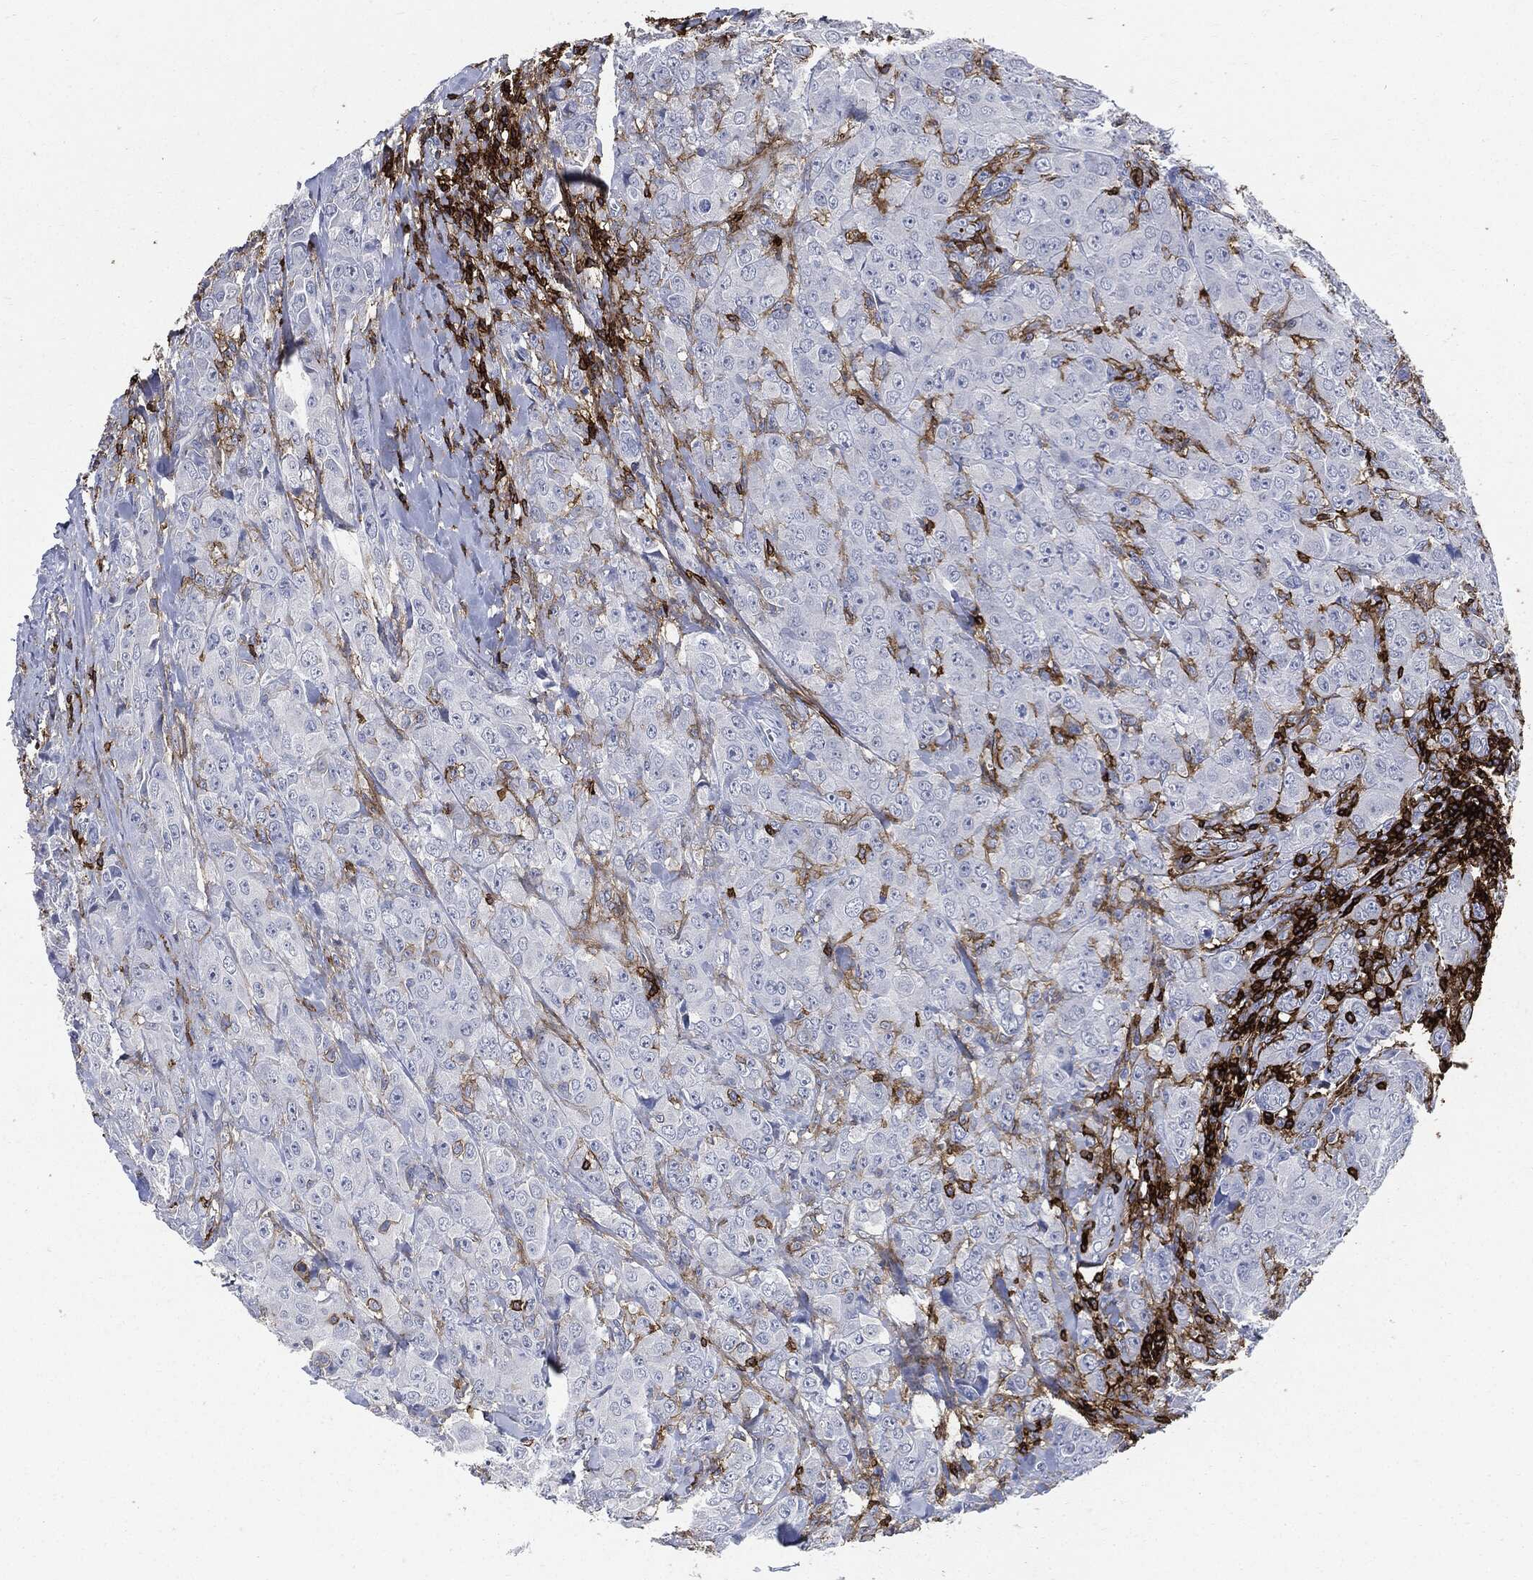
{"staining": {"intensity": "negative", "quantity": "none", "location": "none"}, "tissue": "breast cancer", "cell_type": "Tumor cells", "image_type": "cancer", "snomed": [{"axis": "morphology", "description": "Duct carcinoma"}, {"axis": "topography", "description": "Breast"}], "caption": "Immunohistochemistry photomicrograph of neoplastic tissue: human breast cancer (infiltrating ductal carcinoma) stained with DAB (3,3'-diaminobenzidine) exhibits no significant protein staining in tumor cells.", "gene": "PTPRC", "patient": {"sex": "female", "age": 43}}